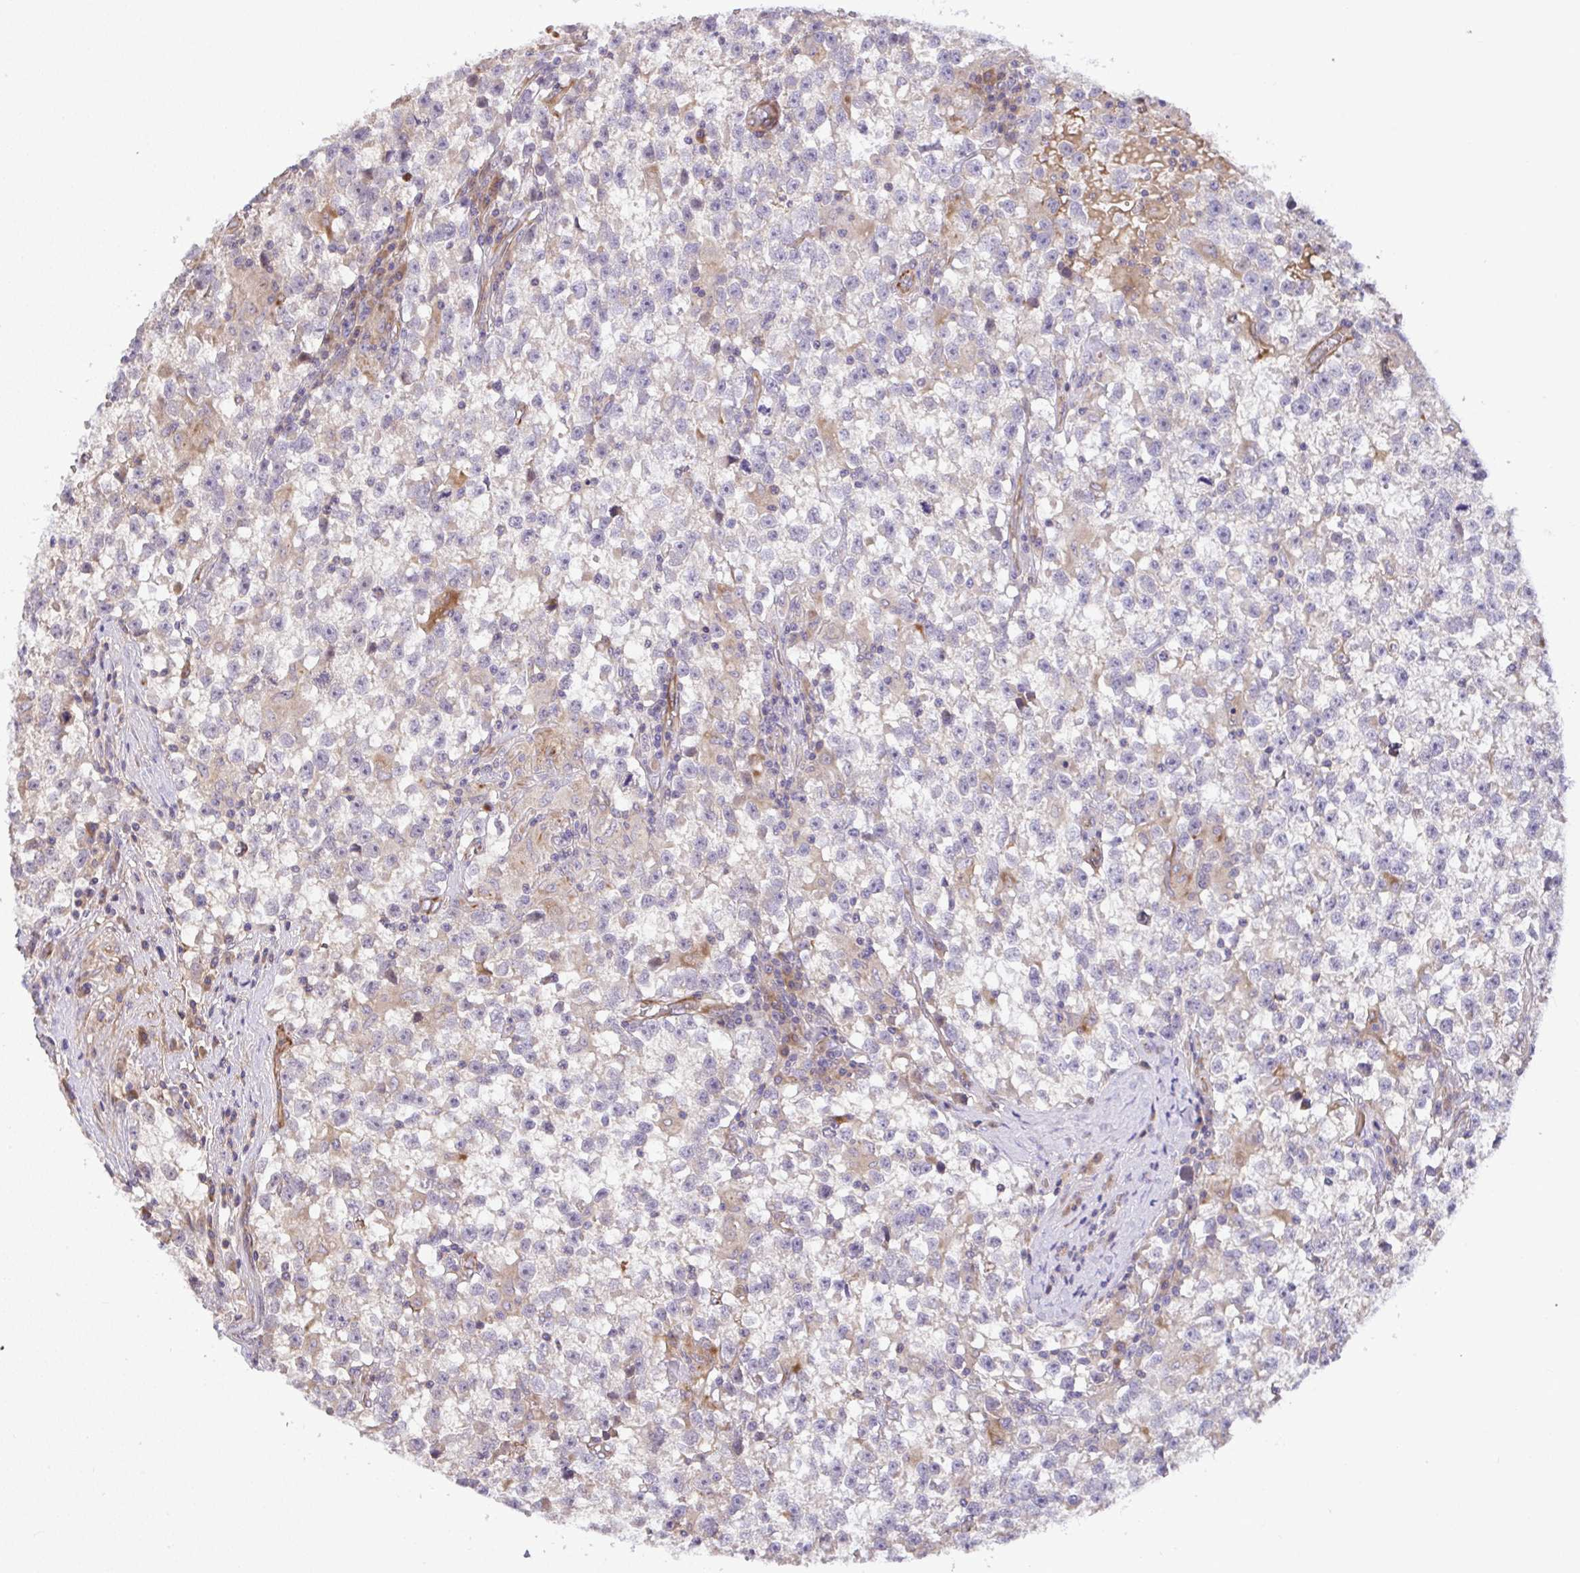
{"staining": {"intensity": "negative", "quantity": "none", "location": "none"}, "tissue": "testis cancer", "cell_type": "Tumor cells", "image_type": "cancer", "snomed": [{"axis": "morphology", "description": "Seminoma, NOS"}, {"axis": "topography", "description": "Testis"}], "caption": "IHC micrograph of human seminoma (testis) stained for a protein (brown), which demonstrates no expression in tumor cells. (Immunohistochemistry, brightfield microscopy, high magnification).", "gene": "GRID2", "patient": {"sex": "male", "age": 31}}